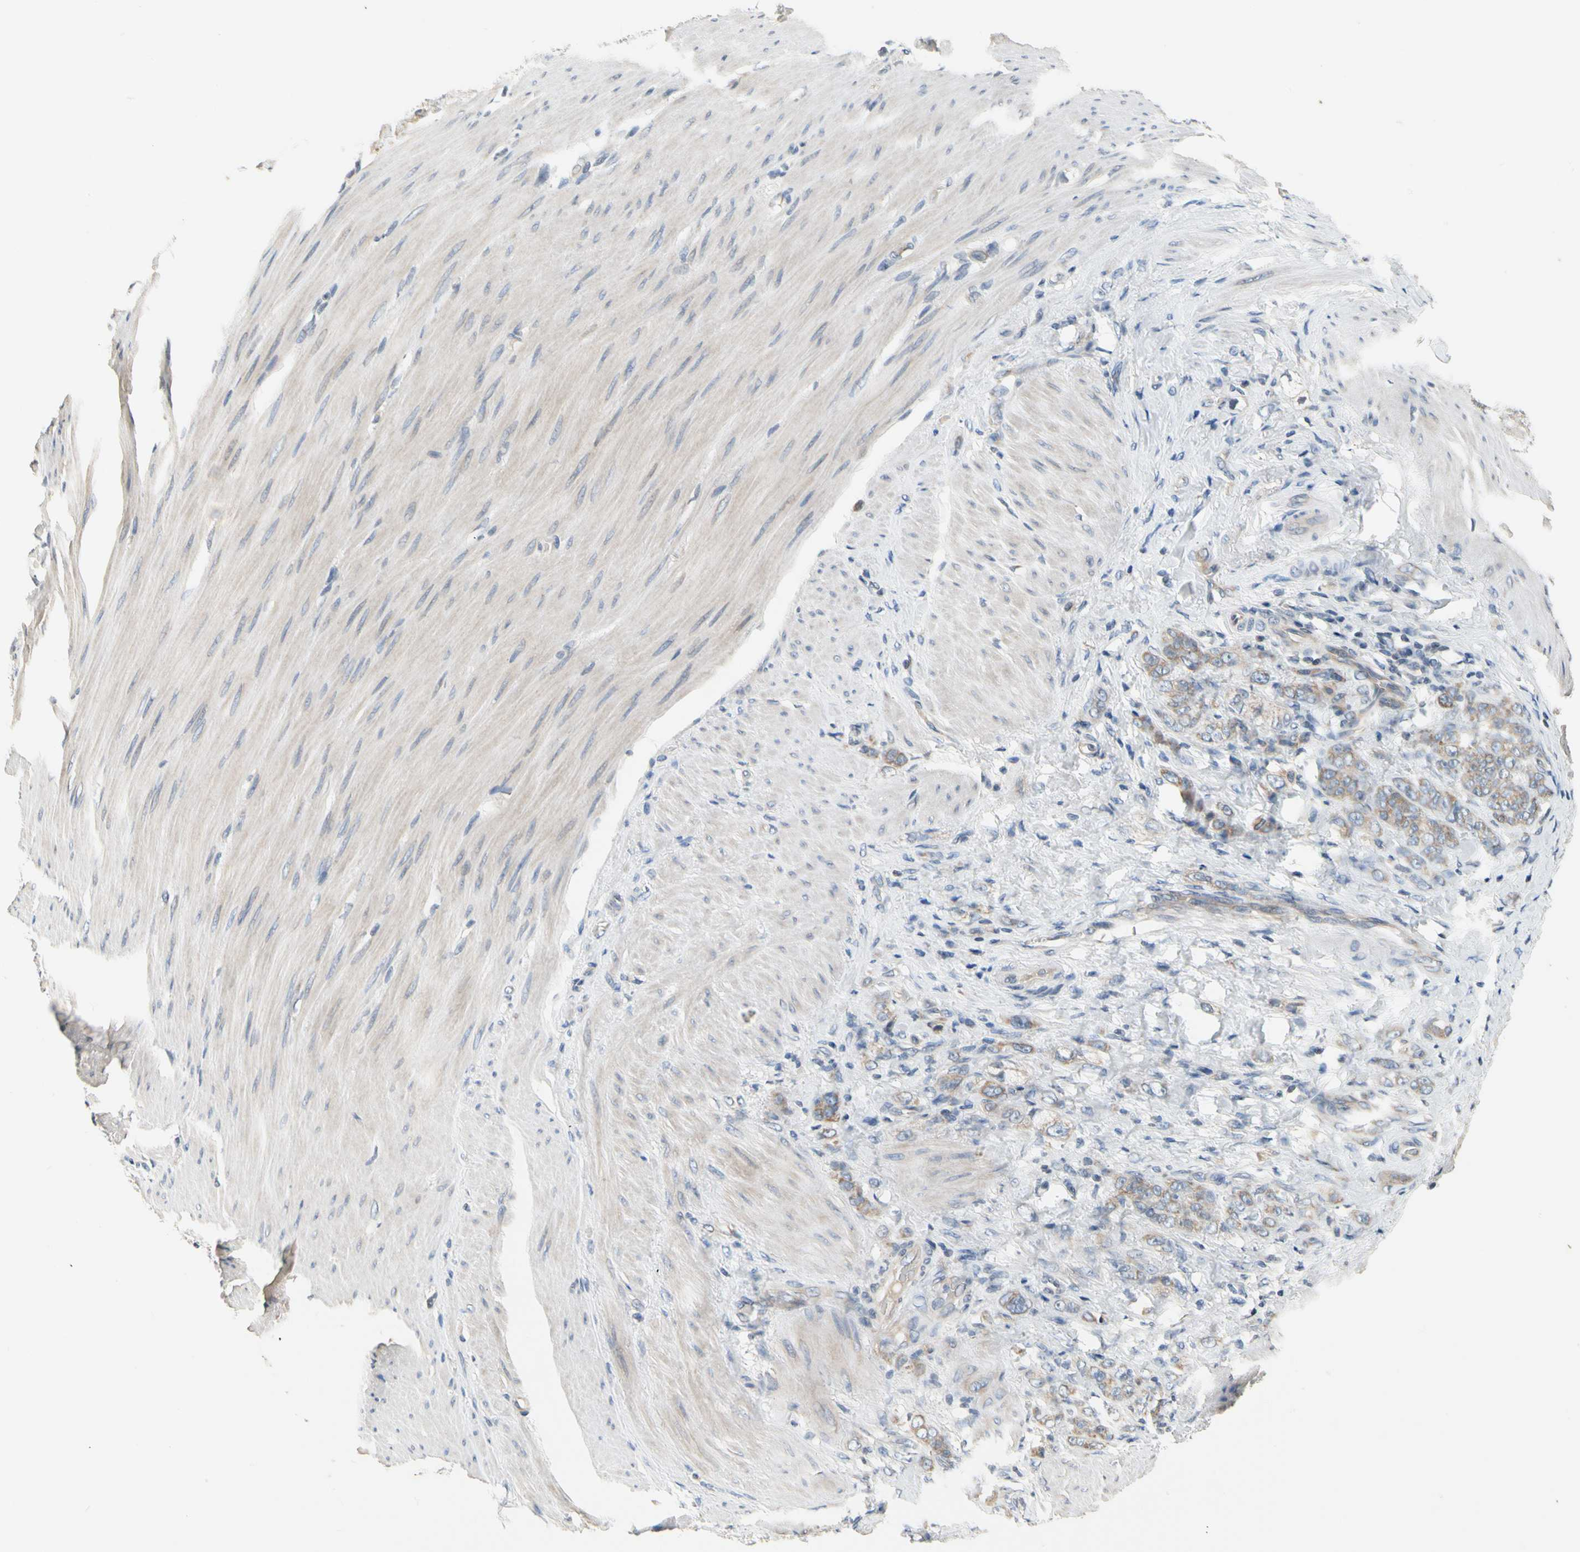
{"staining": {"intensity": "weak", "quantity": ">75%", "location": "cytoplasmic/membranous"}, "tissue": "stomach cancer", "cell_type": "Tumor cells", "image_type": "cancer", "snomed": [{"axis": "morphology", "description": "Adenocarcinoma, NOS"}, {"axis": "topography", "description": "Stomach"}], "caption": "IHC (DAB (3,3'-diaminobenzidine)) staining of human stomach cancer shows weak cytoplasmic/membranous protein positivity in approximately >75% of tumor cells.", "gene": "SOX30", "patient": {"sex": "male", "age": 82}}